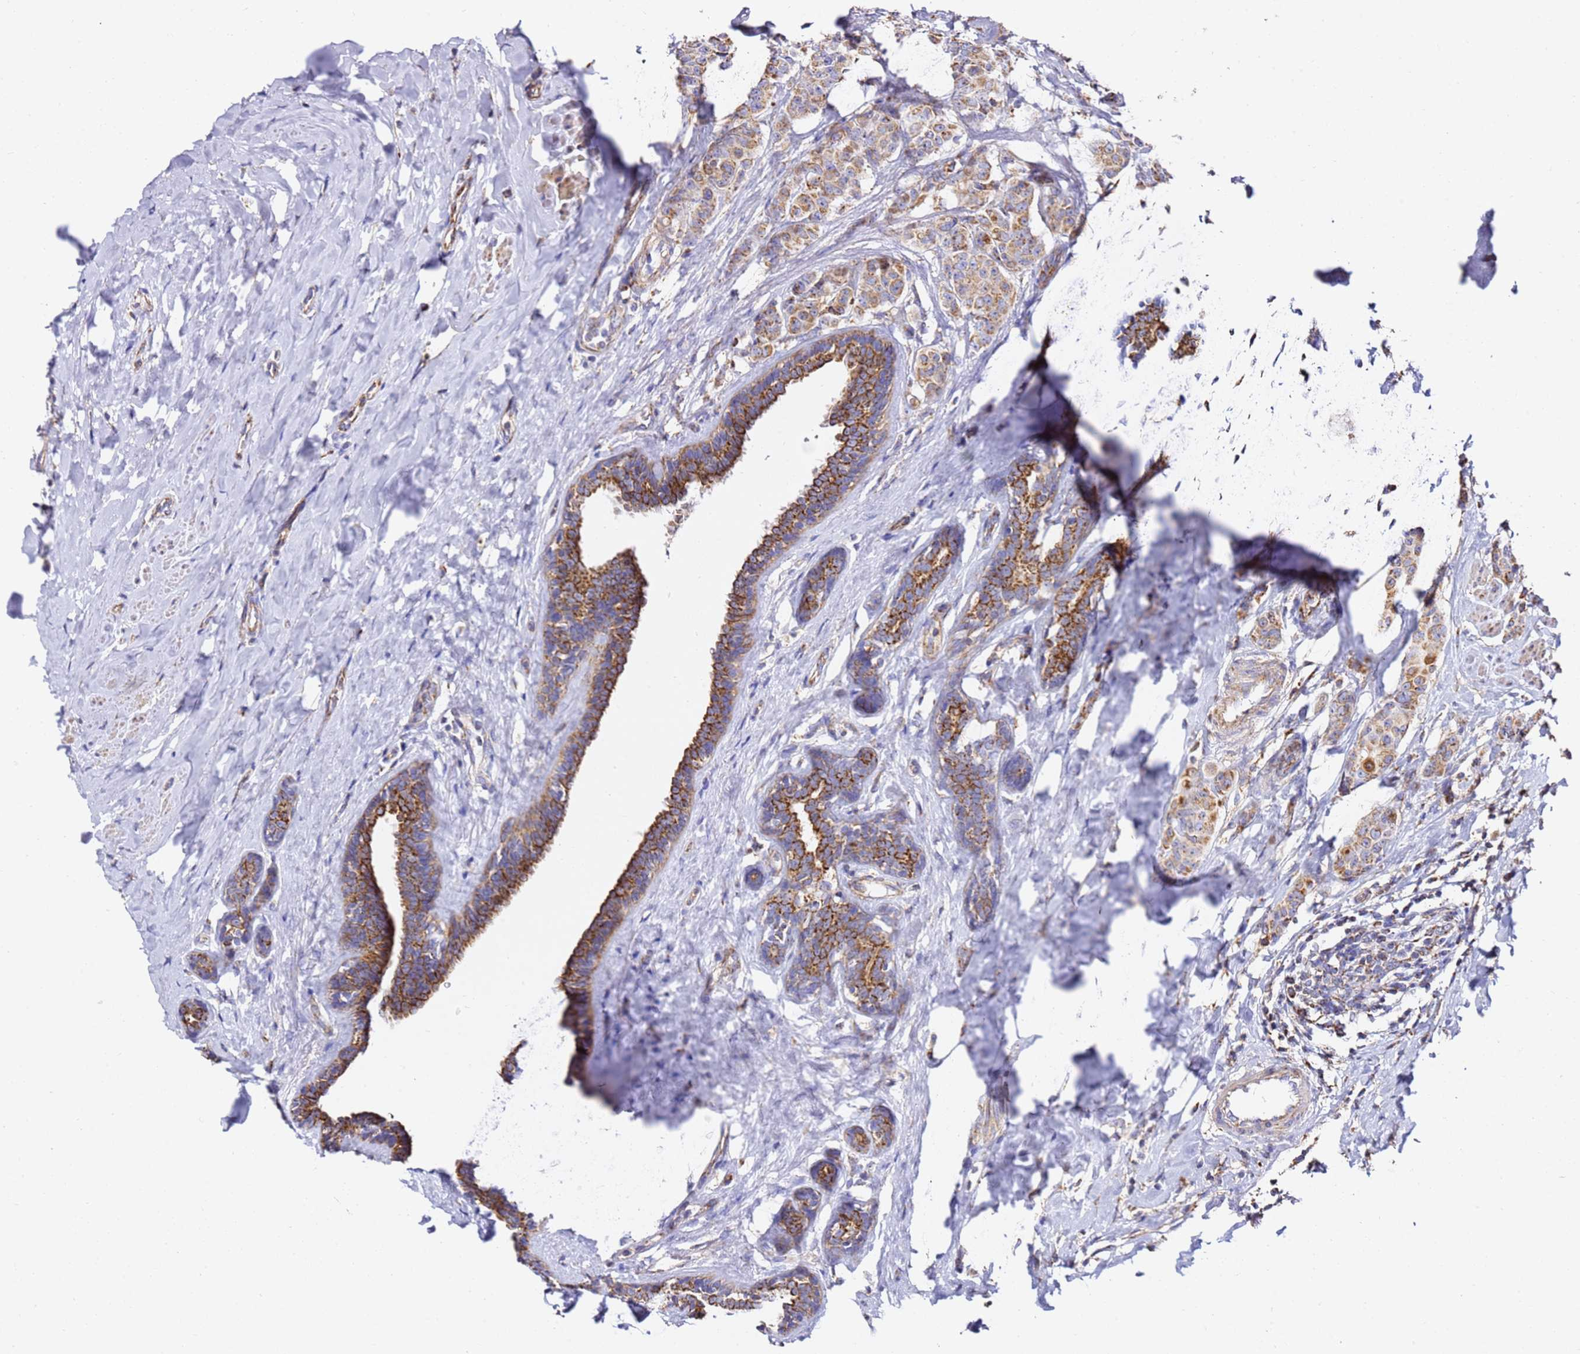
{"staining": {"intensity": "moderate", "quantity": ">75%", "location": "cytoplasmic/membranous"}, "tissue": "breast cancer", "cell_type": "Tumor cells", "image_type": "cancer", "snomed": [{"axis": "morphology", "description": "Duct carcinoma"}, {"axis": "topography", "description": "Breast"}], "caption": "Protein staining reveals moderate cytoplasmic/membranous expression in about >75% of tumor cells in breast cancer. (Brightfield microscopy of DAB IHC at high magnification).", "gene": "NDUFA3", "patient": {"sex": "female", "age": 40}}